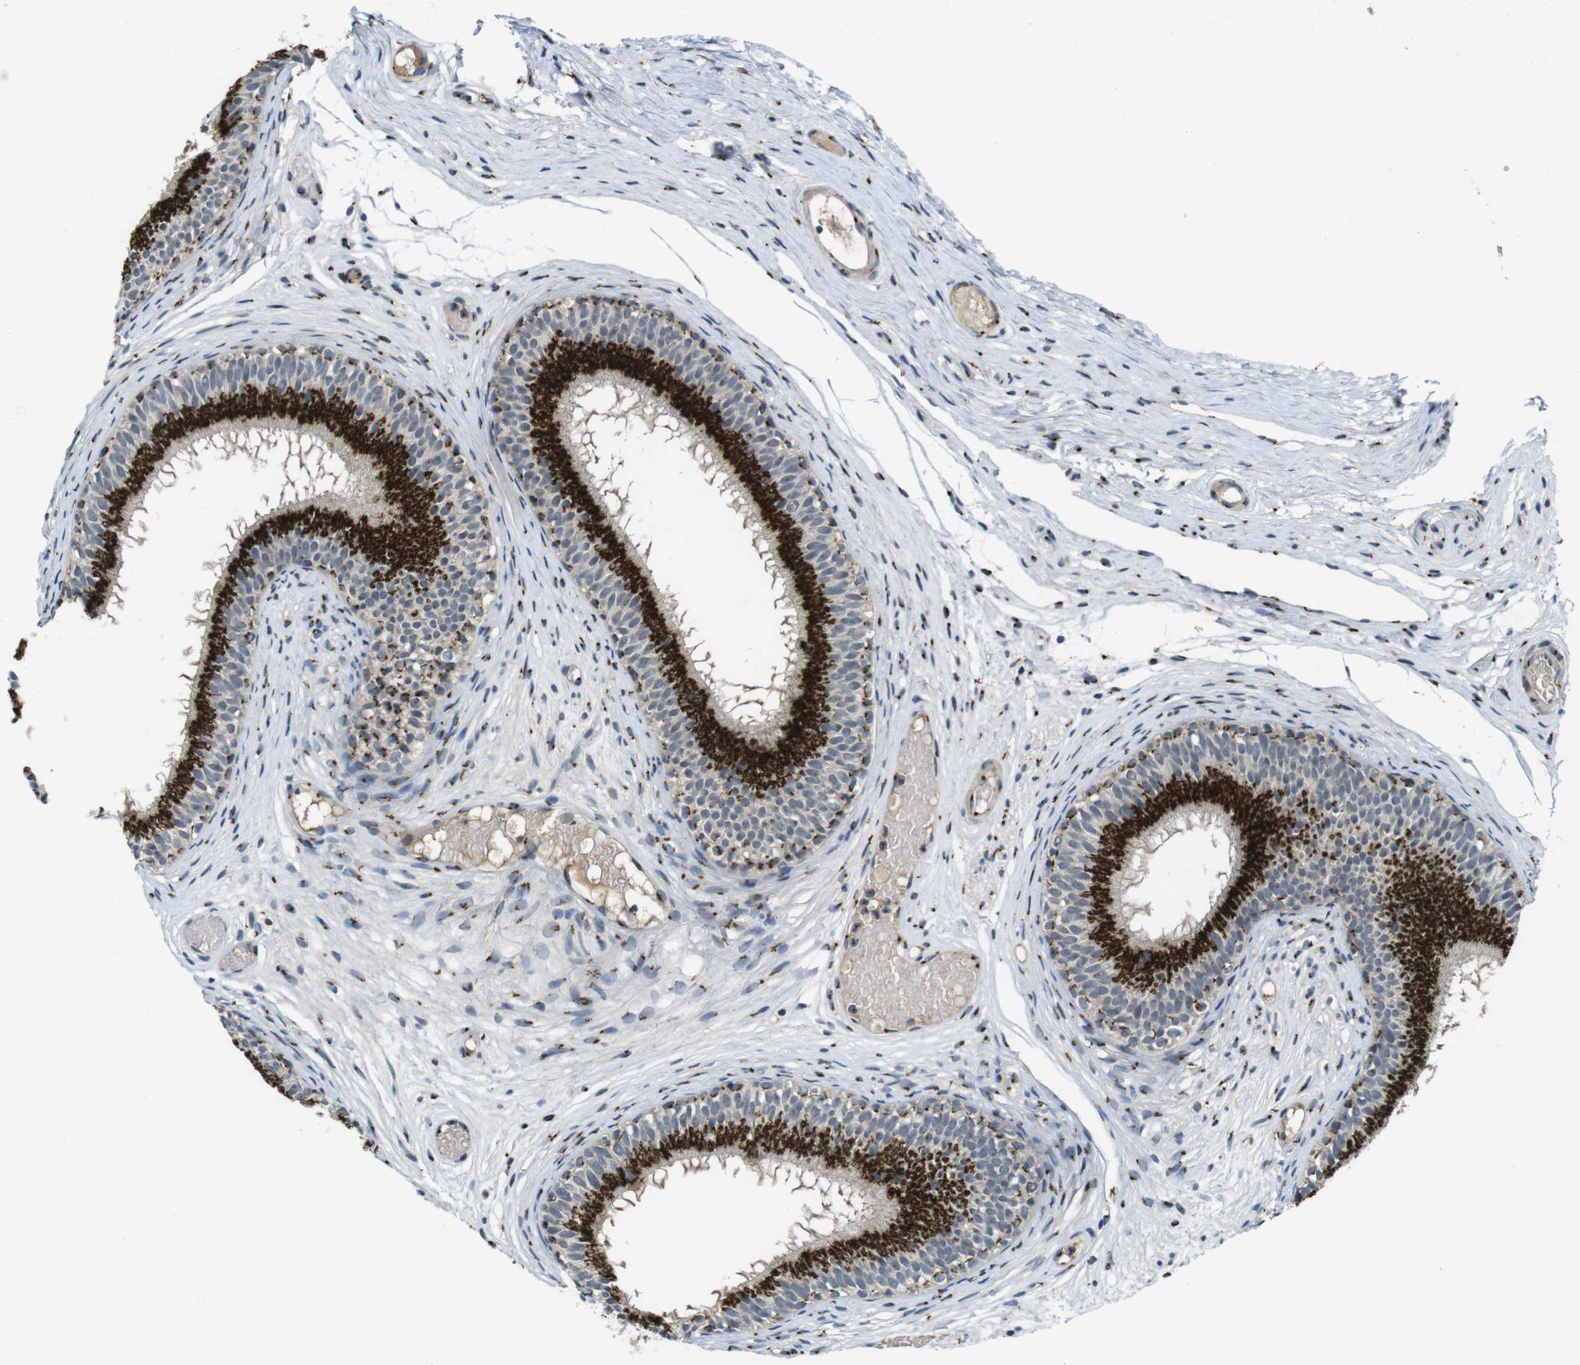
{"staining": {"intensity": "strong", "quantity": ">75%", "location": "cytoplasmic/membranous"}, "tissue": "epididymis", "cell_type": "Glandular cells", "image_type": "normal", "snomed": [{"axis": "morphology", "description": "Normal tissue, NOS"}, {"axis": "morphology", "description": "Atrophy, NOS"}, {"axis": "topography", "description": "Testis"}, {"axis": "topography", "description": "Epididymis"}], "caption": "Benign epididymis was stained to show a protein in brown. There is high levels of strong cytoplasmic/membranous staining in approximately >75% of glandular cells. The staining is performed using DAB brown chromogen to label protein expression. The nuclei are counter-stained blue using hematoxylin.", "gene": "ZFPL1", "patient": {"sex": "male", "age": 18}}